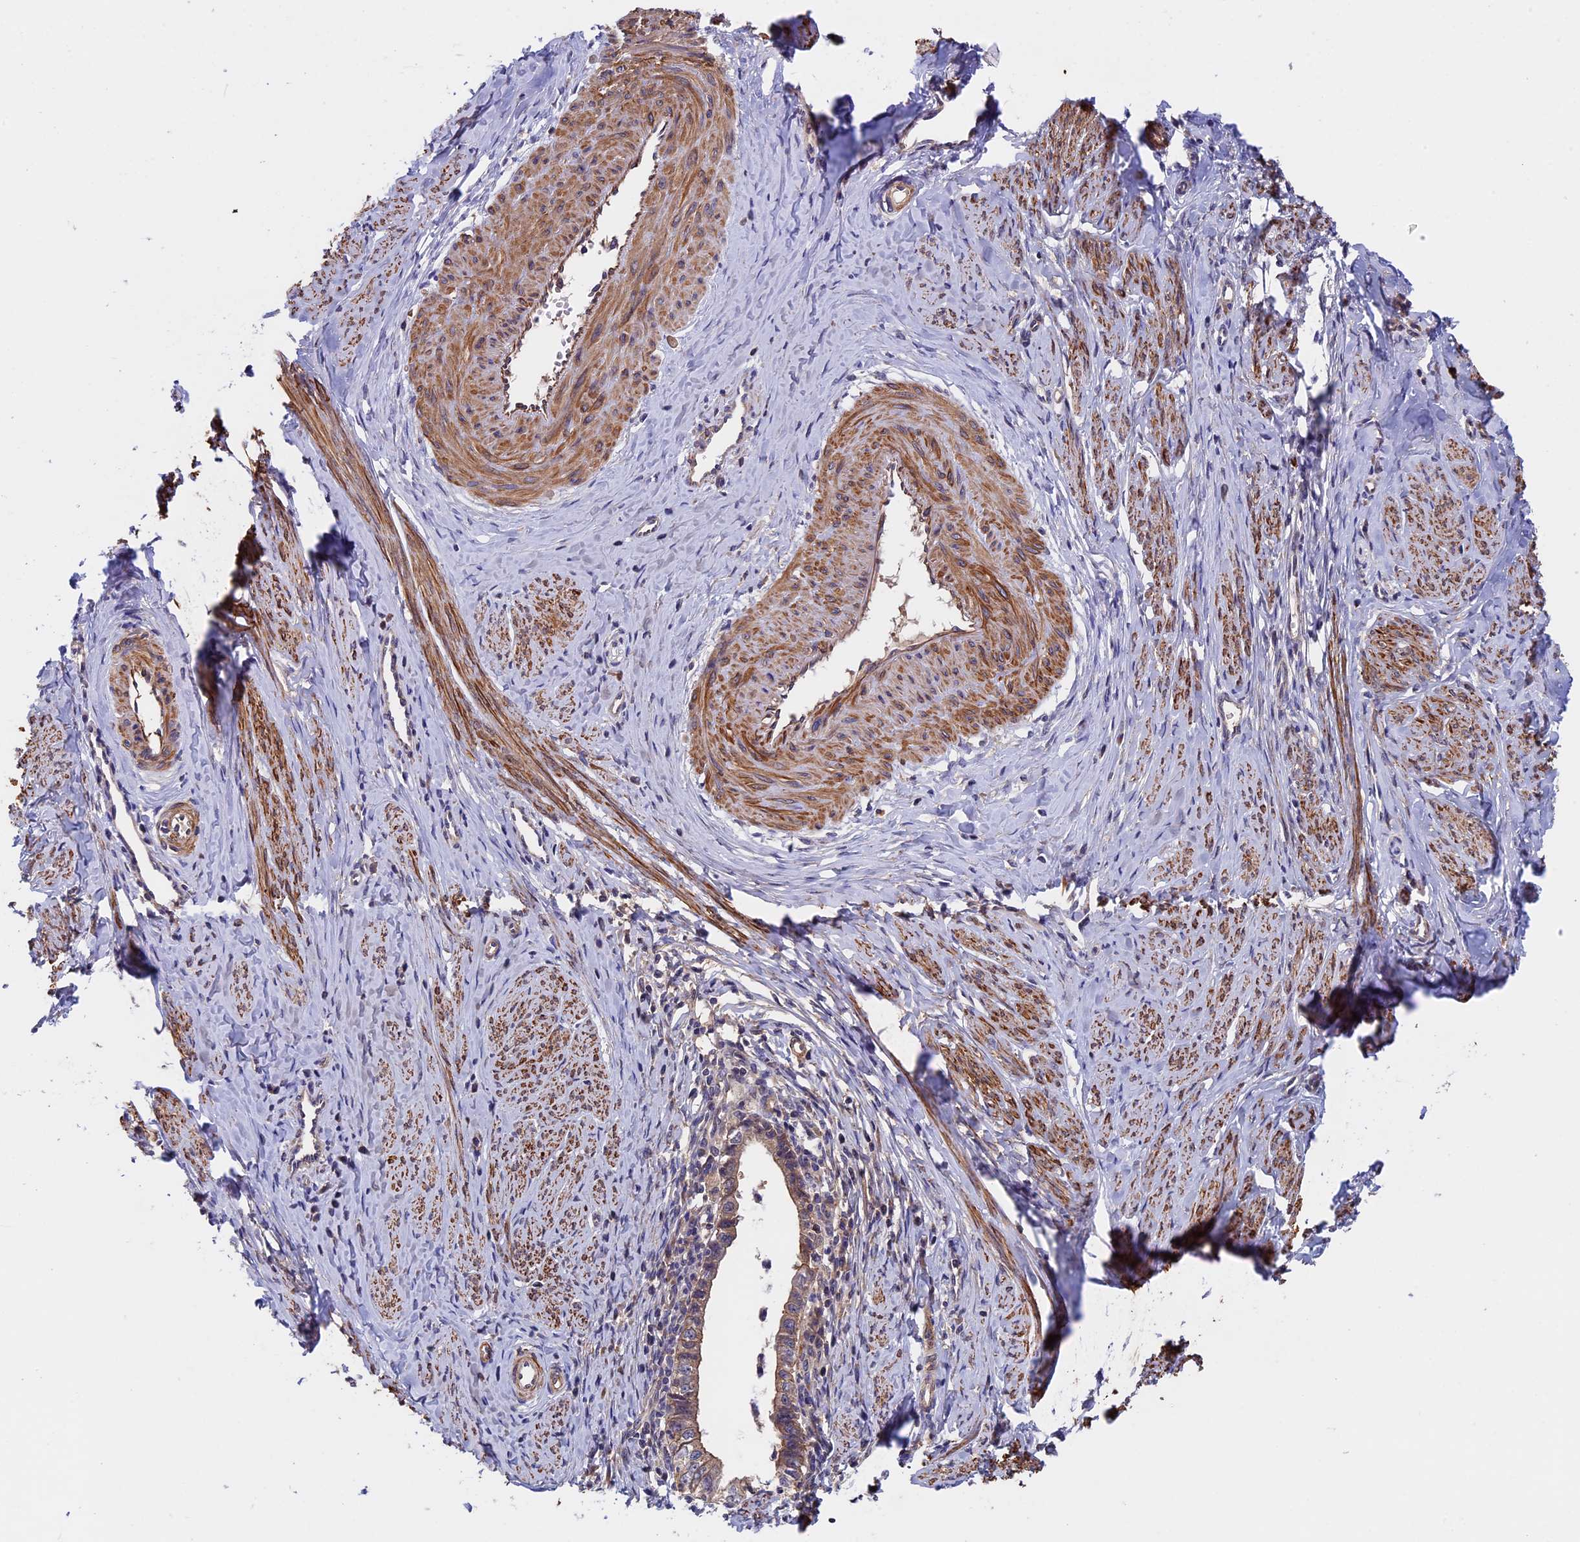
{"staining": {"intensity": "weak", "quantity": ">75%", "location": "cytoplasmic/membranous"}, "tissue": "cervical cancer", "cell_type": "Tumor cells", "image_type": "cancer", "snomed": [{"axis": "morphology", "description": "Adenocarcinoma, NOS"}, {"axis": "topography", "description": "Cervix"}], "caption": "Immunohistochemistry (IHC) of human cervical cancer reveals low levels of weak cytoplasmic/membranous expression in approximately >75% of tumor cells. (DAB (3,3'-diaminobenzidine) IHC, brown staining for protein, blue staining for nuclei).", "gene": "SLC9A5", "patient": {"sex": "female", "age": 36}}